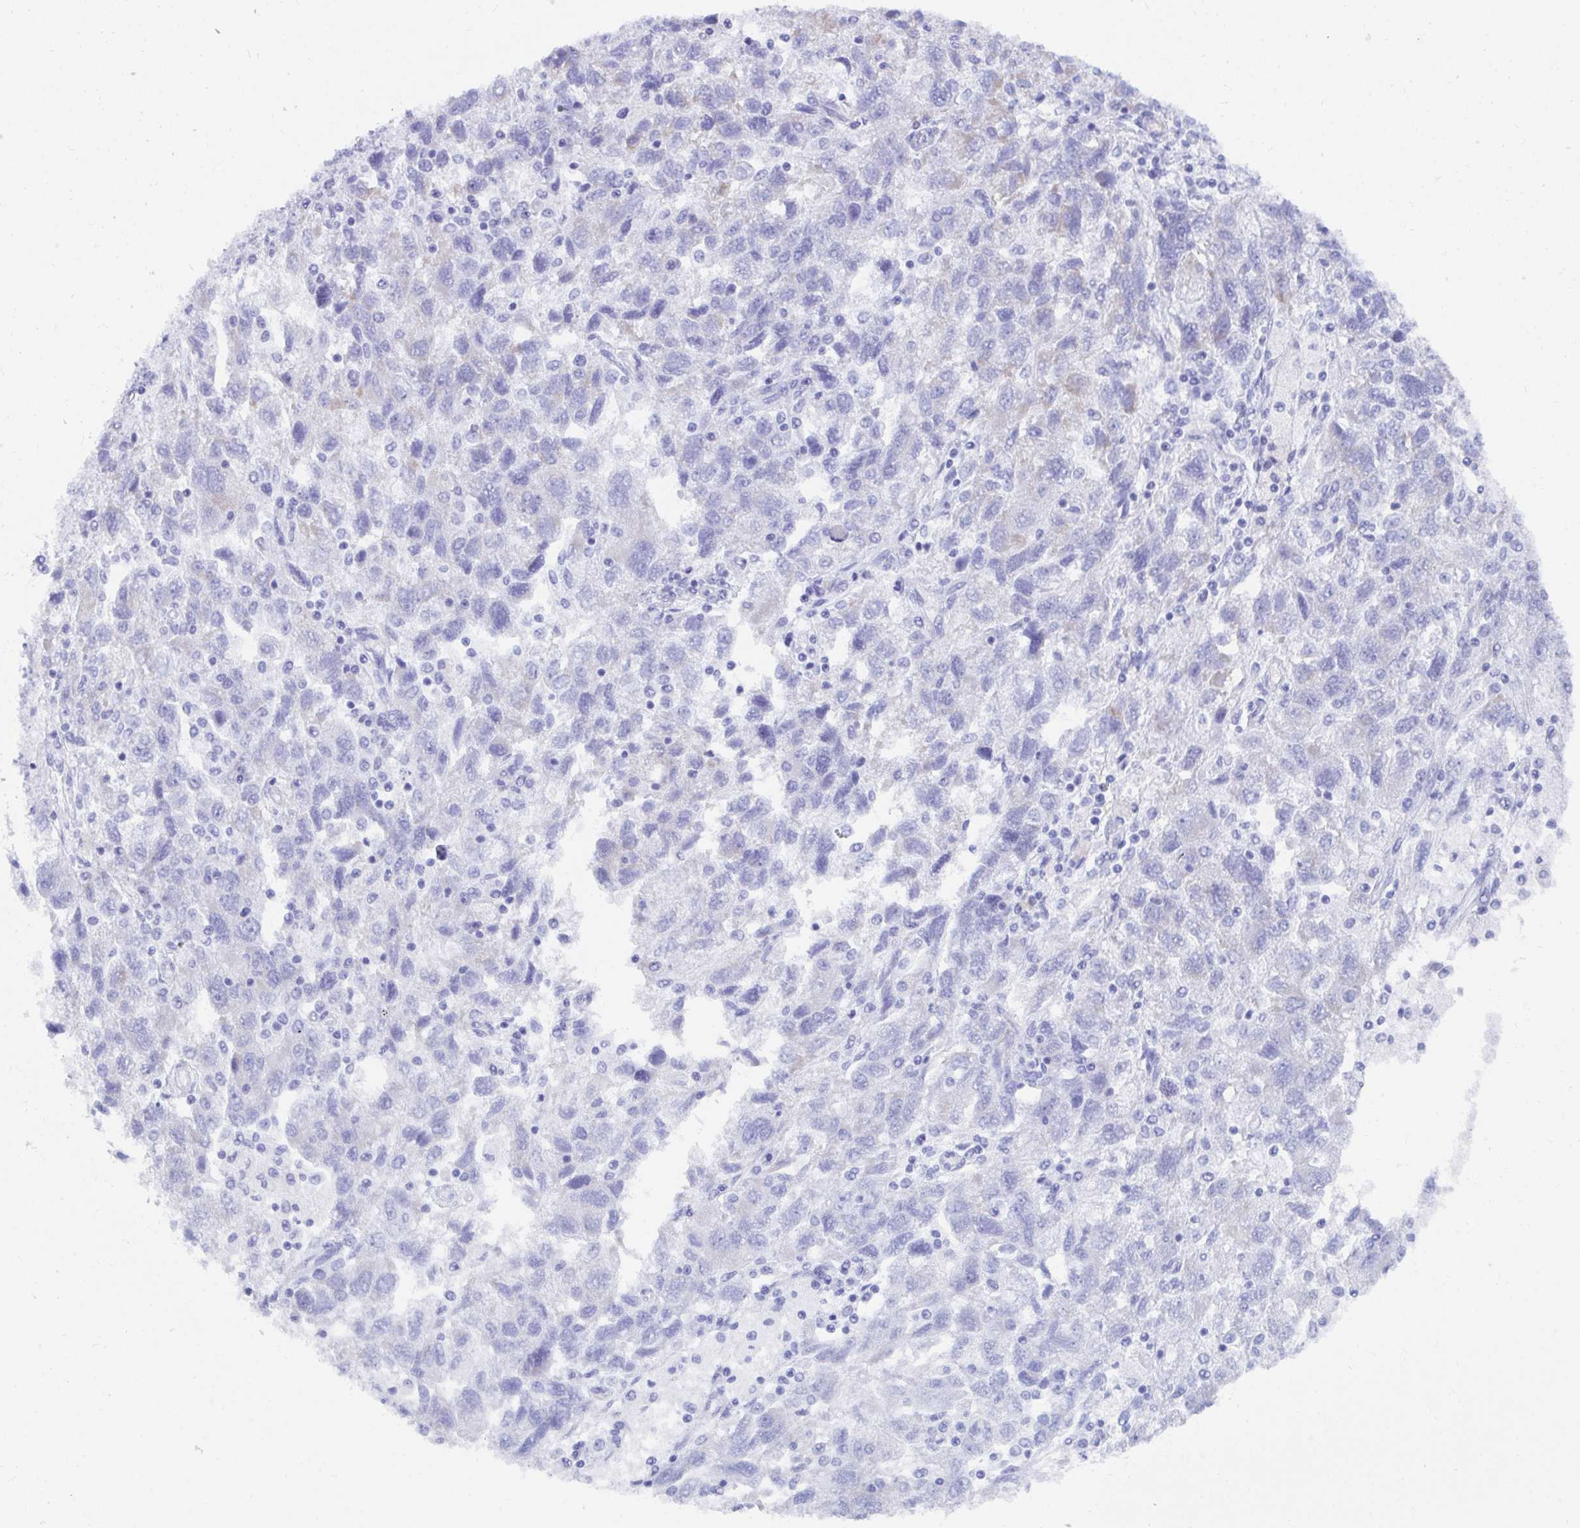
{"staining": {"intensity": "negative", "quantity": "none", "location": "none"}, "tissue": "ovarian cancer", "cell_type": "Tumor cells", "image_type": "cancer", "snomed": [{"axis": "morphology", "description": "Carcinoma, NOS"}, {"axis": "morphology", "description": "Cystadenocarcinoma, serous, NOS"}, {"axis": "topography", "description": "Ovary"}], "caption": "This is an immunohistochemistry photomicrograph of human ovarian cancer (serous cystadenocarcinoma). There is no positivity in tumor cells.", "gene": "PC", "patient": {"sex": "female", "age": 69}}